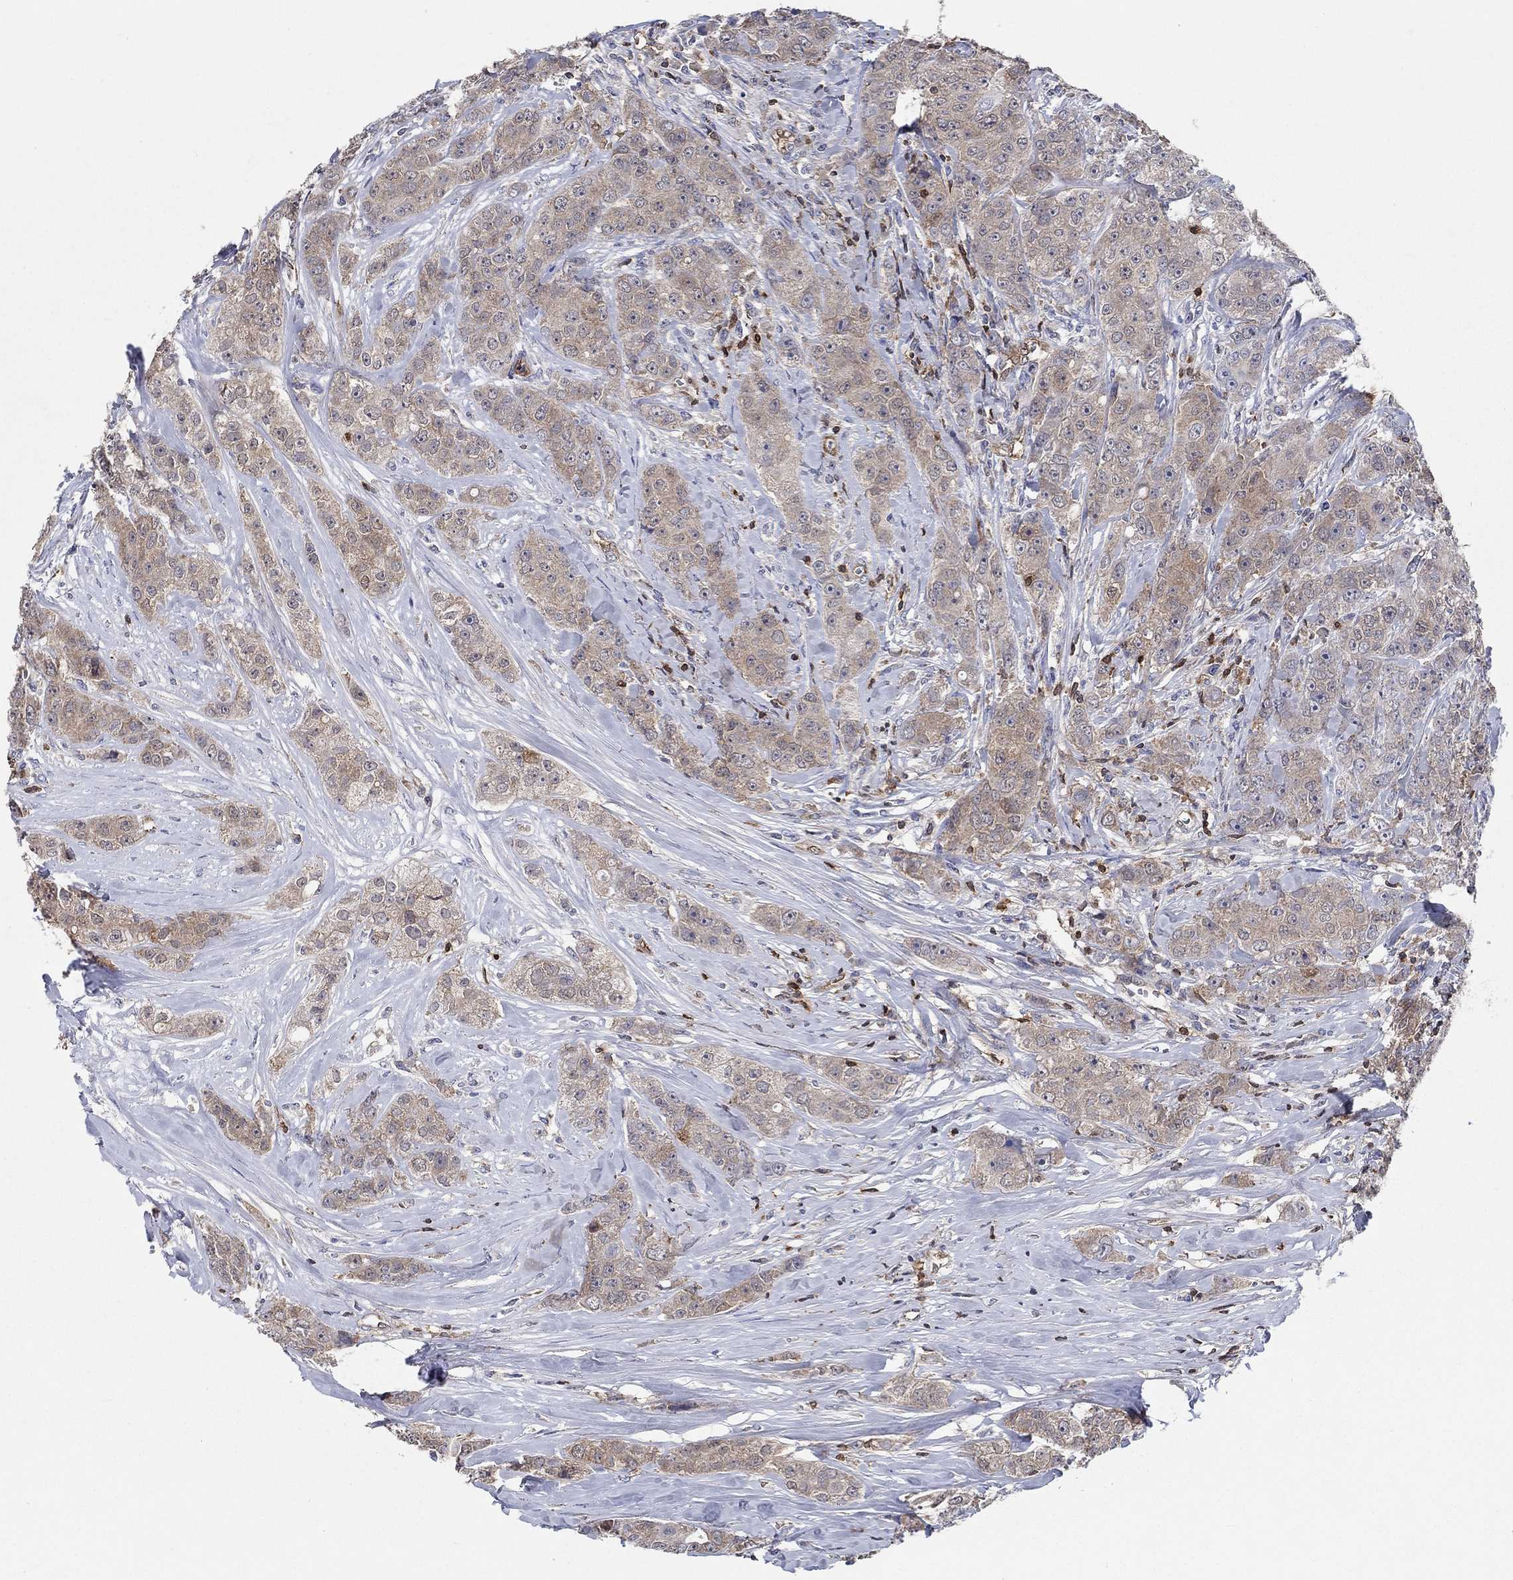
{"staining": {"intensity": "weak", "quantity": "25%-75%", "location": "cytoplasmic/membranous"}, "tissue": "breast cancer", "cell_type": "Tumor cells", "image_type": "cancer", "snomed": [{"axis": "morphology", "description": "Duct carcinoma"}, {"axis": "topography", "description": "Breast"}], "caption": "The immunohistochemical stain shows weak cytoplasmic/membranous positivity in tumor cells of breast infiltrating ductal carcinoma tissue. The protein is stained brown, and the nuclei are stained in blue (DAB IHC with brightfield microscopy, high magnification).", "gene": "AGFG2", "patient": {"sex": "female", "age": 43}}